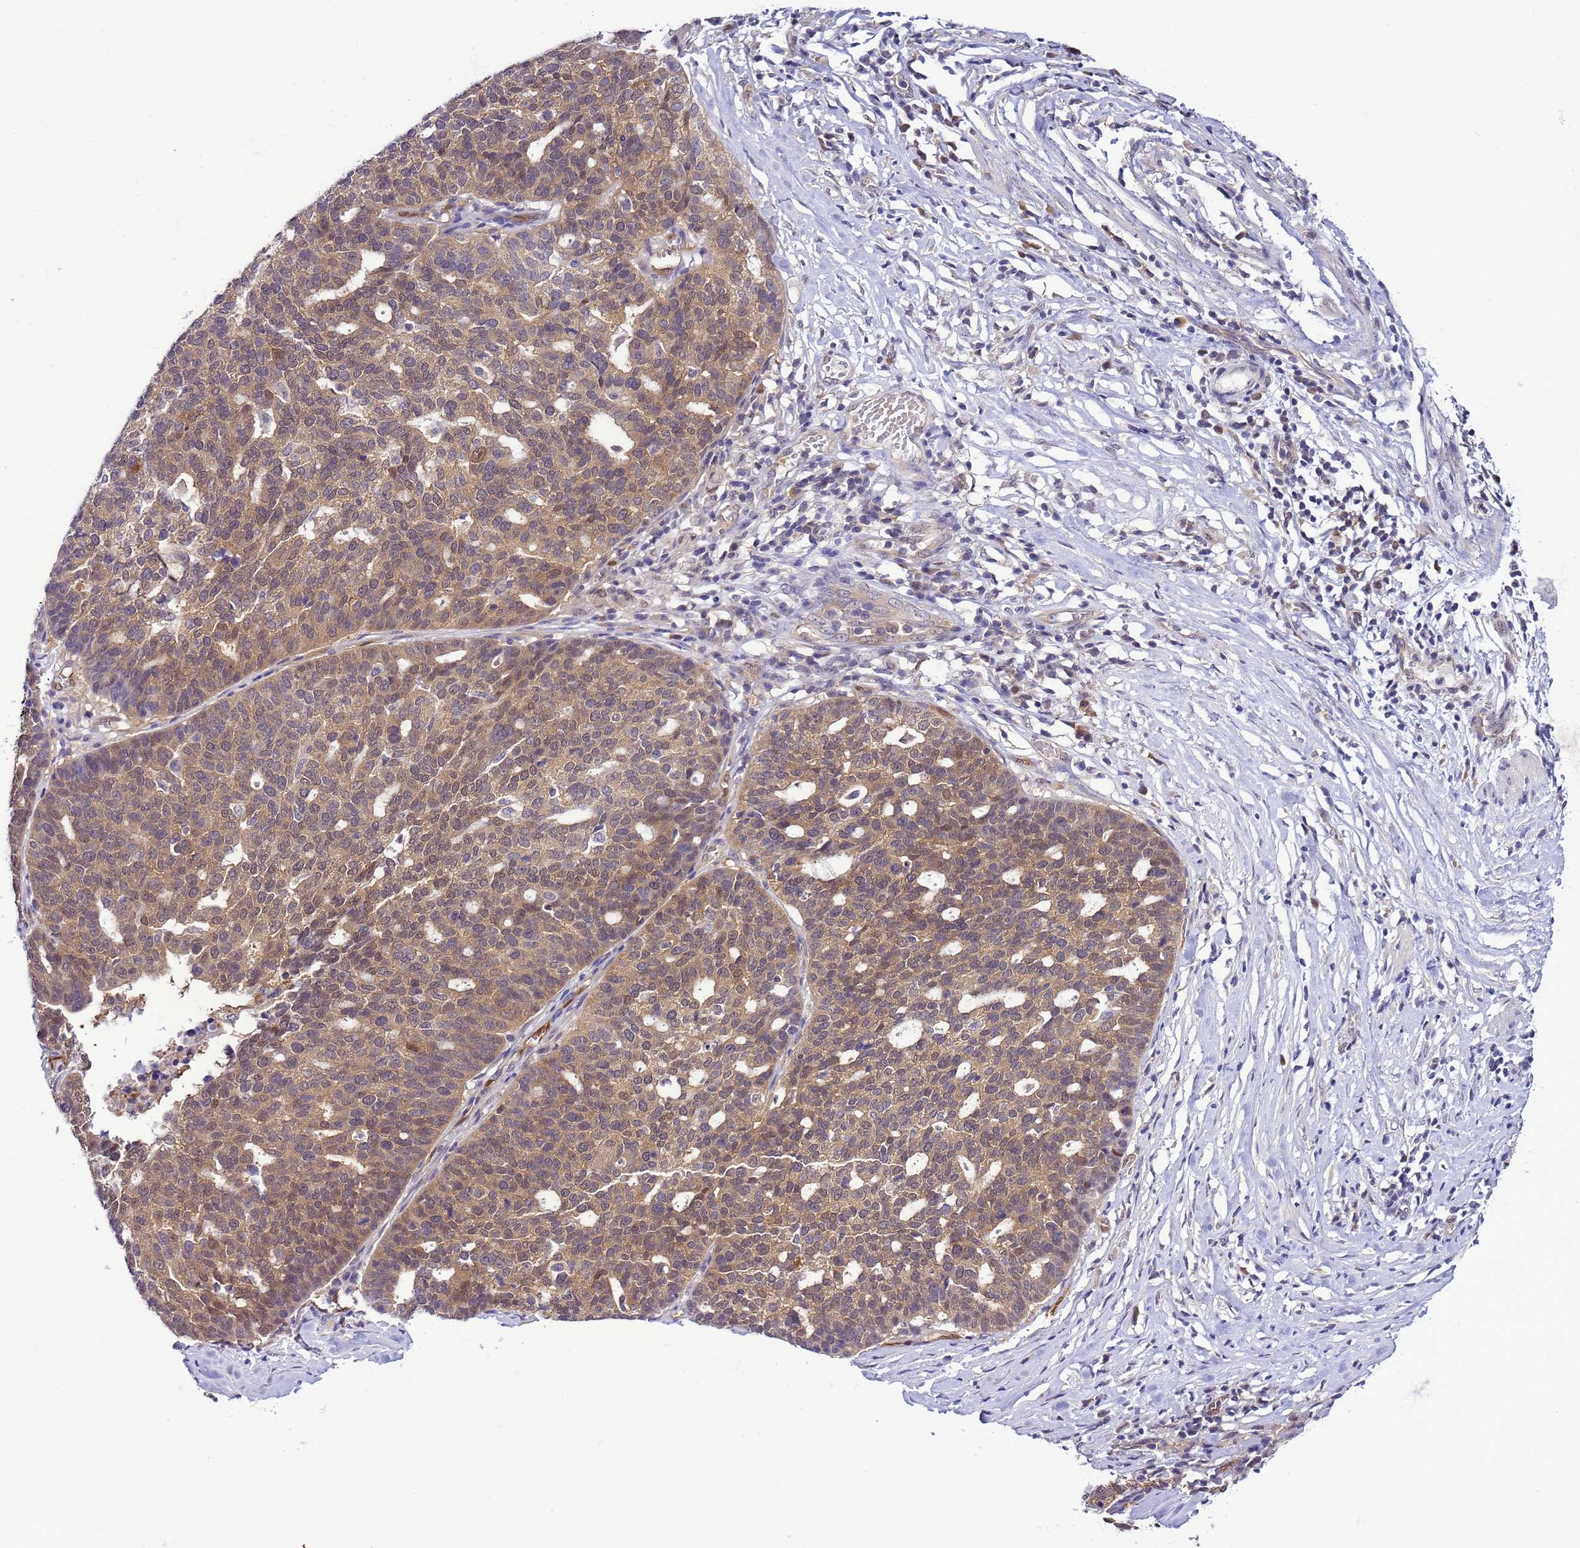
{"staining": {"intensity": "moderate", "quantity": ">75%", "location": "cytoplasmic/membranous,nuclear"}, "tissue": "ovarian cancer", "cell_type": "Tumor cells", "image_type": "cancer", "snomed": [{"axis": "morphology", "description": "Cystadenocarcinoma, serous, NOS"}, {"axis": "topography", "description": "Ovary"}], "caption": "Serous cystadenocarcinoma (ovarian) stained with a brown dye displays moderate cytoplasmic/membranous and nuclear positive positivity in approximately >75% of tumor cells.", "gene": "DDI2", "patient": {"sex": "female", "age": 59}}